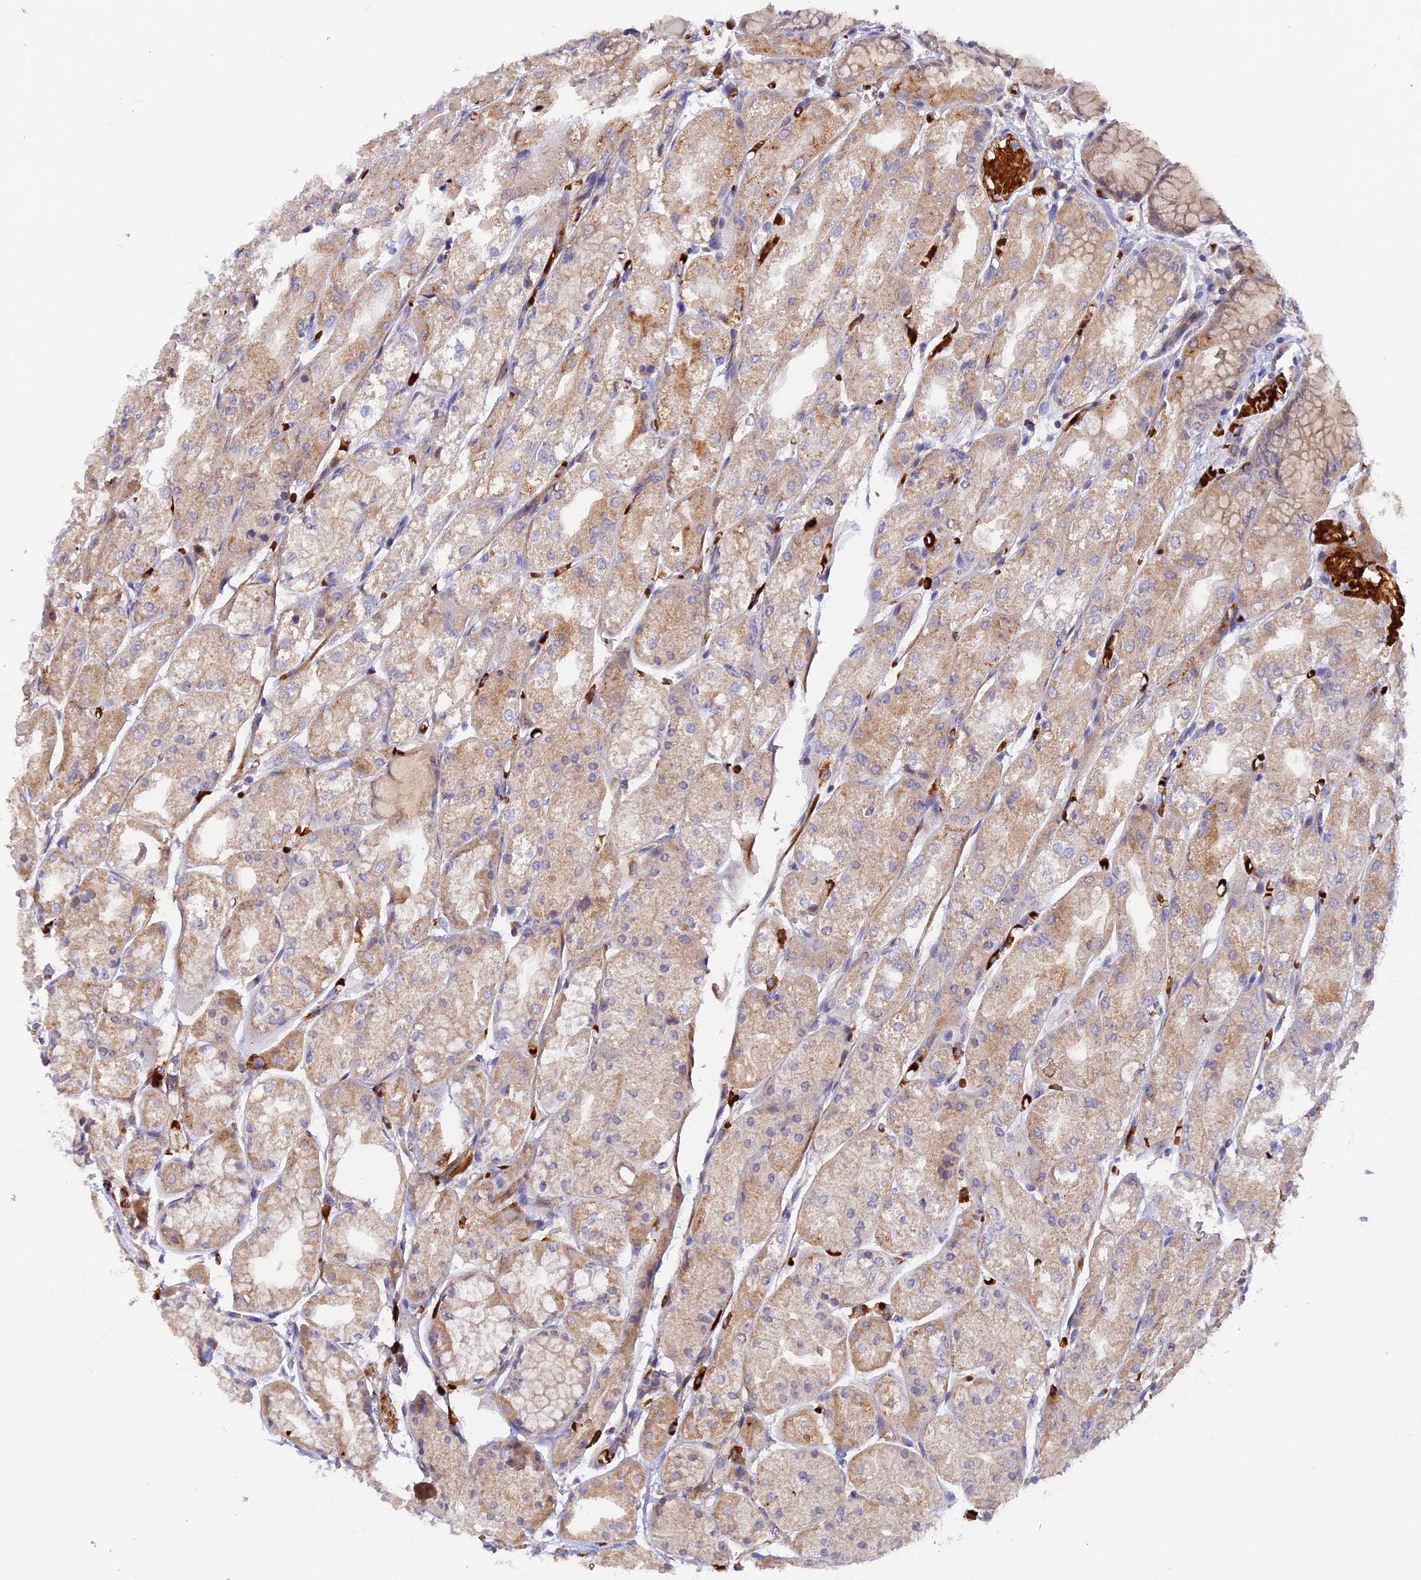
{"staining": {"intensity": "moderate", "quantity": "25%-75%", "location": "cytoplasmic/membranous"}, "tissue": "stomach", "cell_type": "Glandular cells", "image_type": "normal", "snomed": [{"axis": "morphology", "description": "Normal tissue, NOS"}, {"axis": "topography", "description": "Stomach, upper"}], "caption": "A medium amount of moderate cytoplasmic/membranous staining is appreciated in about 25%-75% of glandular cells in normal stomach.", "gene": "WDFY4", "patient": {"sex": "male", "age": 72}}